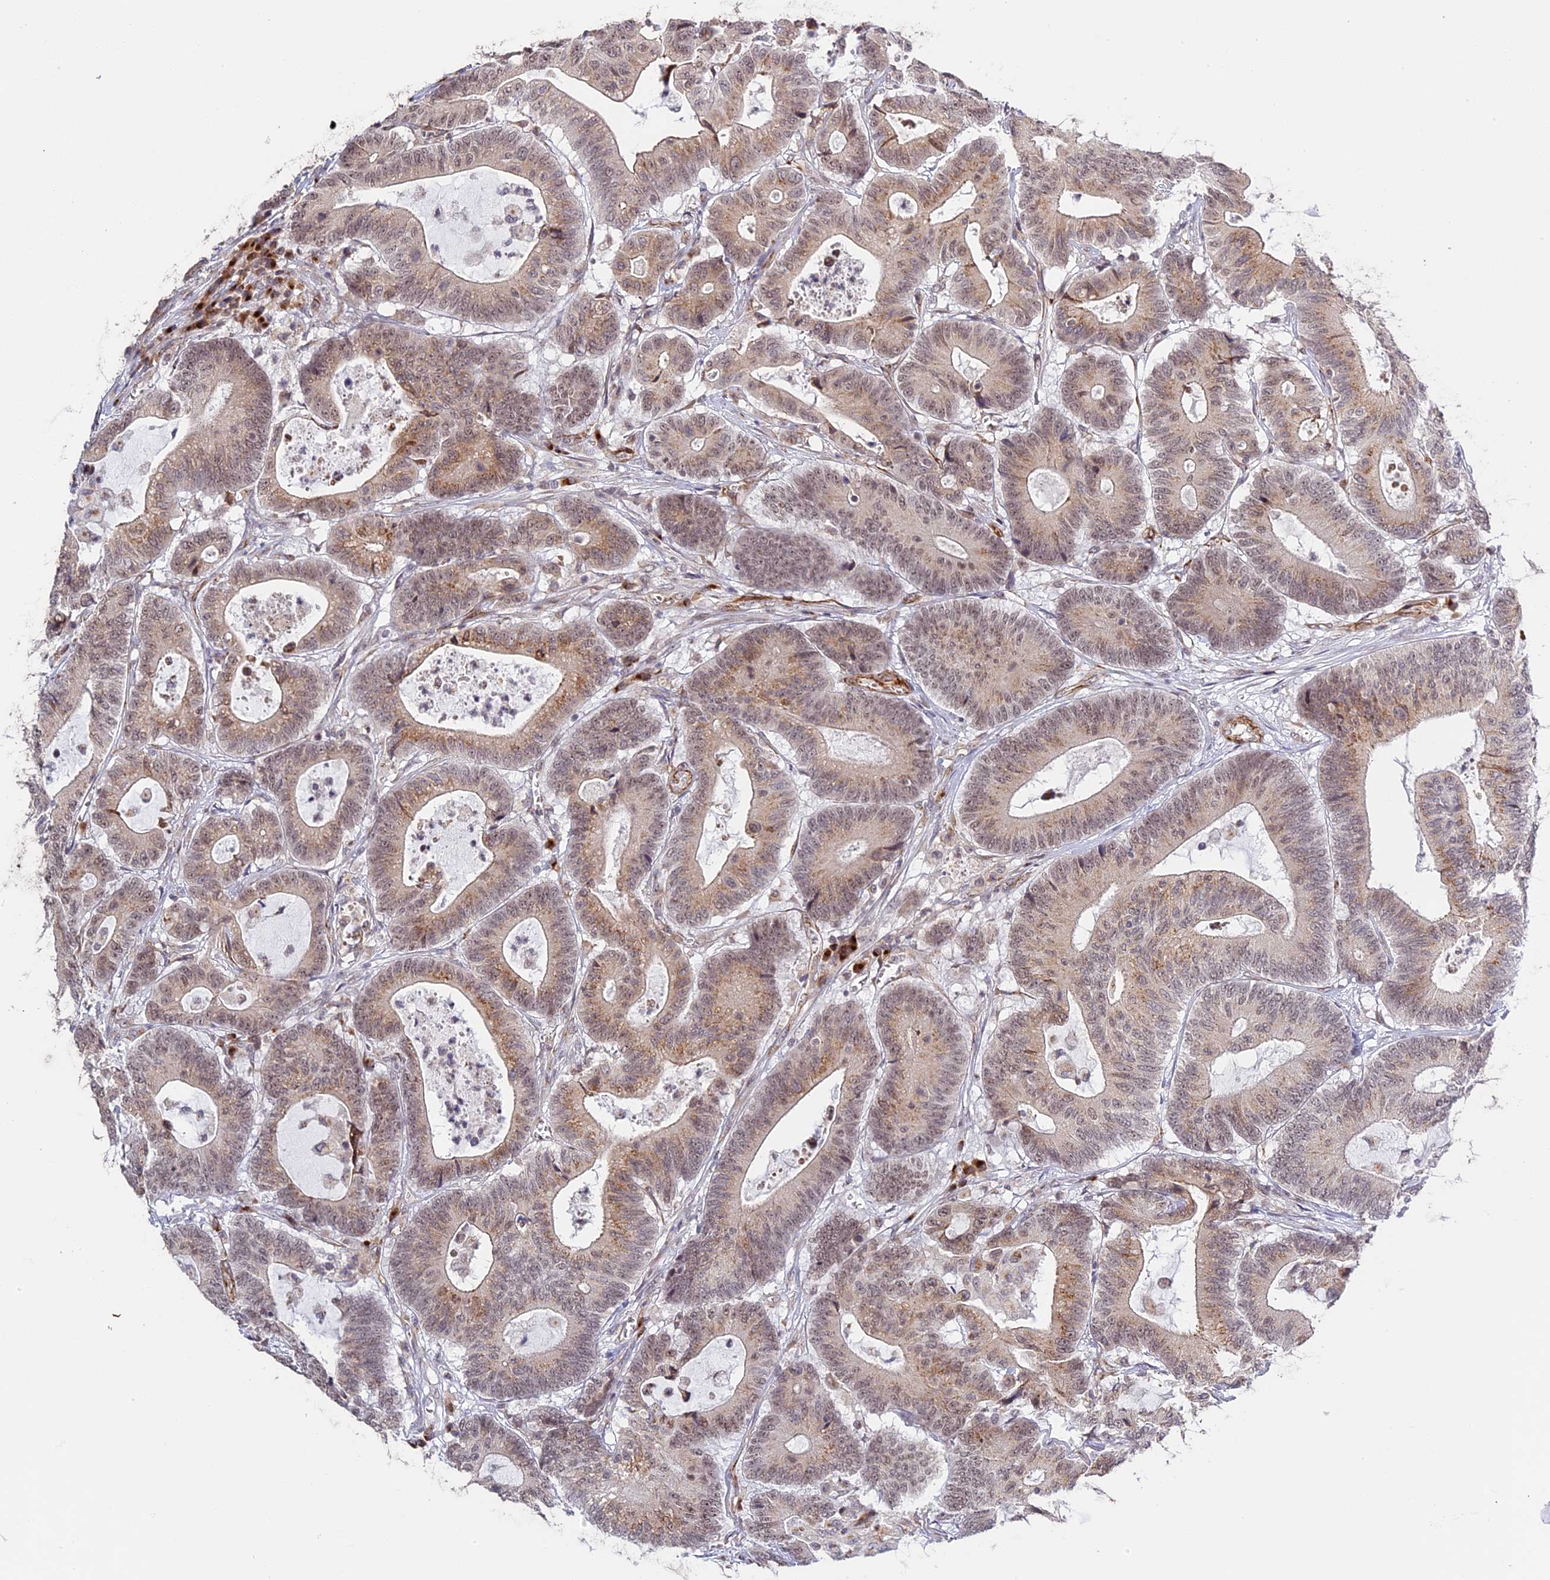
{"staining": {"intensity": "moderate", "quantity": ">75%", "location": "cytoplasmic/membranous,nuclear"}, "tissue": "colorectal cancer", "cell_type": "Tumor cells", "image_type": "cancer", "snomed": [{"axis": "morphology", "description": "Adenocarcinoma, NOS"}, {"axis": "topography", "description": "Colon"}], "caption": "DAB immunohistochemical staining of colorectal cancer displays moderate cytoplasmic/membranous and nuclear protein staining in approximately >75% of tumor cells.", "gene": "HEATR5B", "patient": {"sex": "female", "age": 84}}